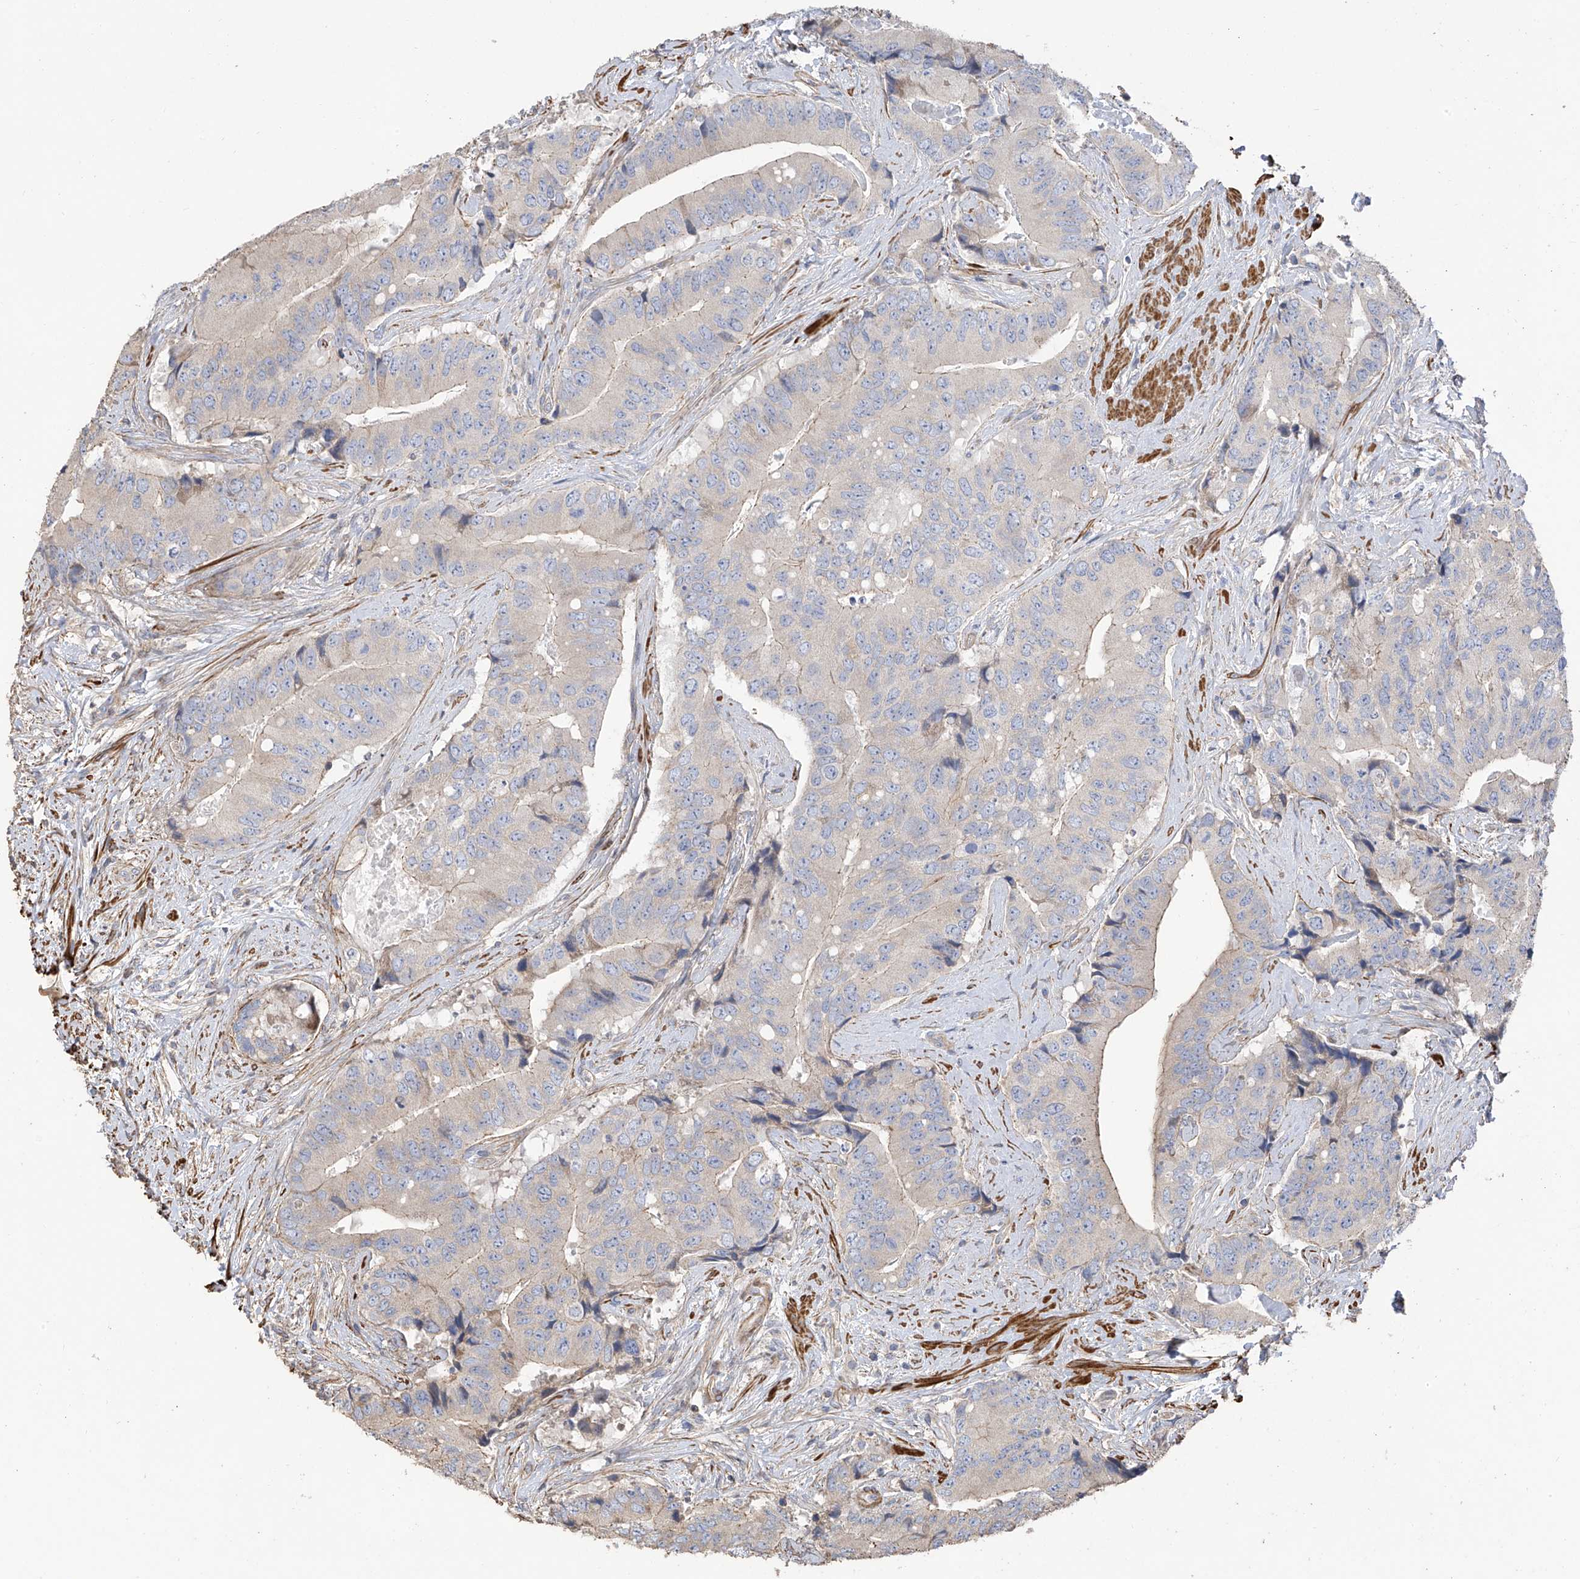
{"staining": {"intensity": "negative", "quantity": "none", "location": "none"}, "tissue": "prostate cancer", "cell_type": "Tumor cells", "image_type": "cancer", "snomed": [{"axis": "morphology", "description": "Adenocarcinoma, High grade"}, {"axis": "topography", "description": "Prostate"}], "caption": "Prostate cancer was stained to show a protein in brown. There is no significant staining in tumor cells.", "gene": "SLC43A3", "patient": {"sex": "male", "age": 70}}